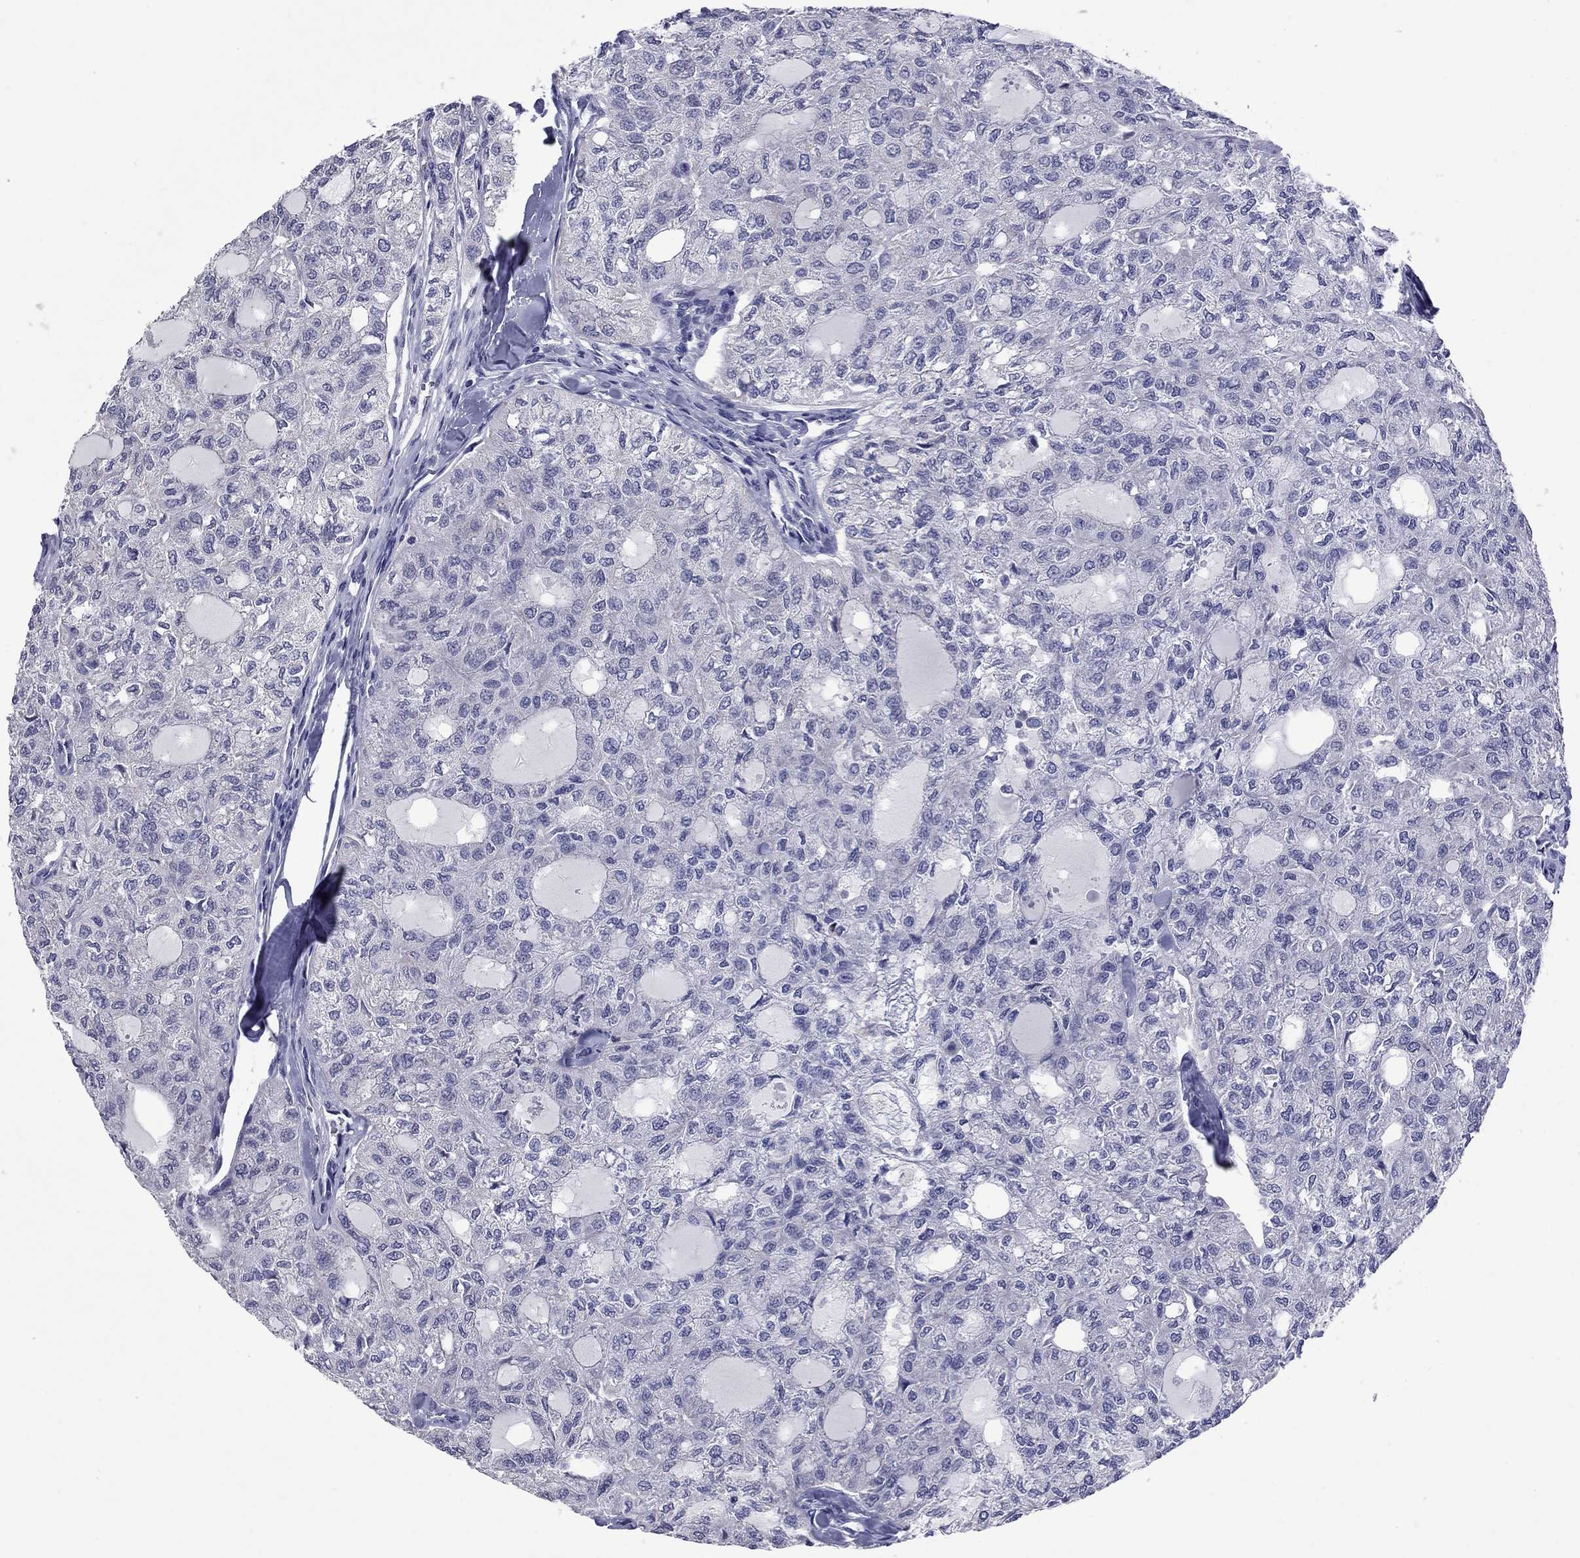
{"staining": {"intensity": "negative", "quantity": "none", "location": "none"}, "tissue": "thyroid cancer", "cell_type": "Tumor cells", "image_type": "cancer", "snomed": [{"axis": "morphology", "description": "Follicular adenoma carcinoma, NOS"}, {"axis": "topography", "description": "Thyroid gland"}], "caption": "Immunohistochemistry photomicrograph of human thyroid cancer (follicular adenoma carcinoma) stained for a protein (brown), which shows no positivity in tumor cells.", "gene": "HTR4", "patient": {"sex": "male", "age": 75}}